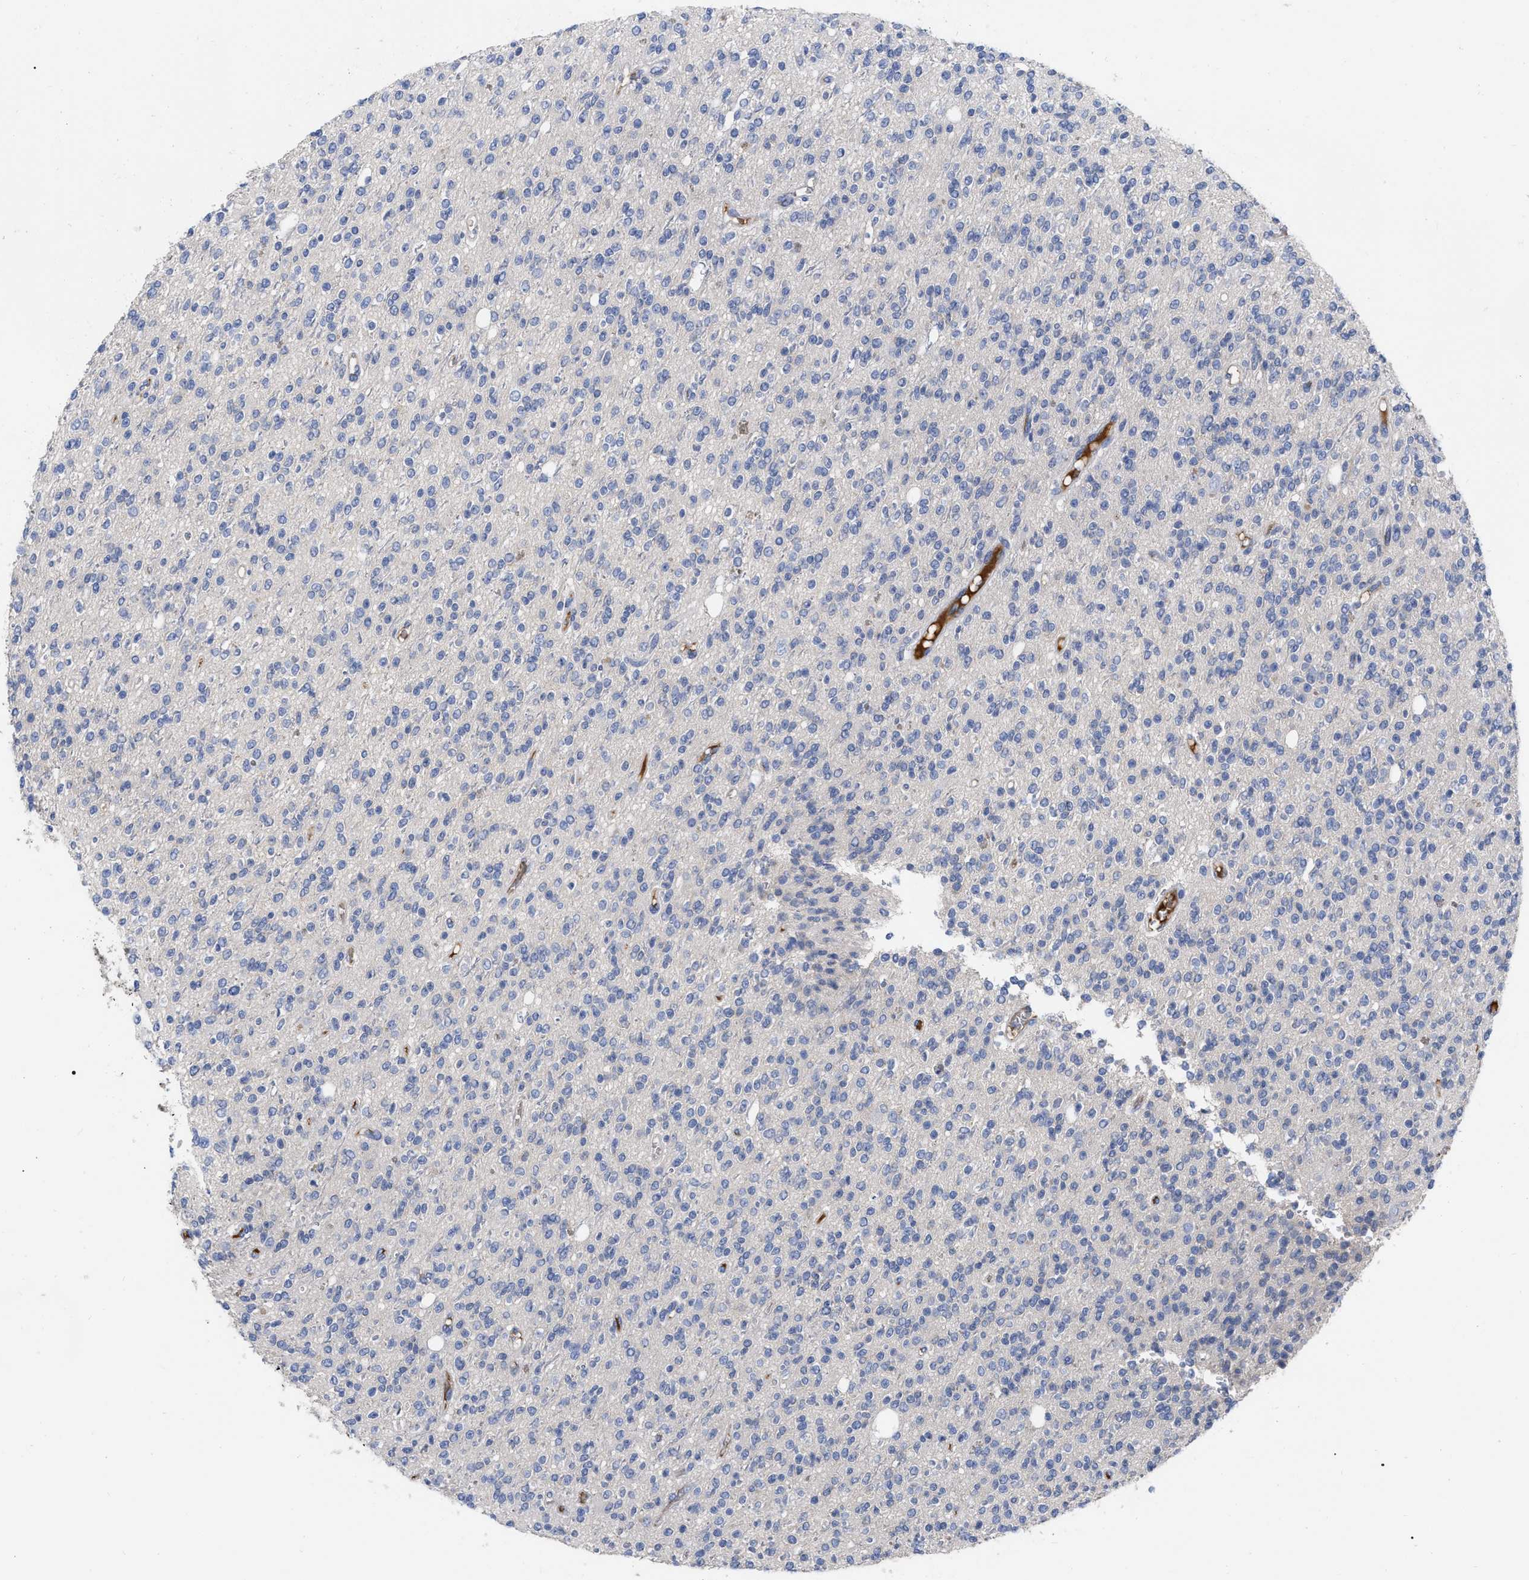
{"staining": {"intensity": "negative", "quantity": "none", "location": "none"}, "tissue": "glioma", "cell_type": "Tumor cells", "image_type": "cancer", "snomed": [{"axis": "morphology", "description": "Glioma, malignant, High grade"}, {"axis": "topography", "description": "Brain"}], "caption": "High magnification brightfield microscopy of glioma stained with DAB (brown) and counterstained with hematoxylin (blue): tumor cells show no significant positivity.", "gene": "IGHV5-51", "patient": {"sex": "male", "age": 34}}